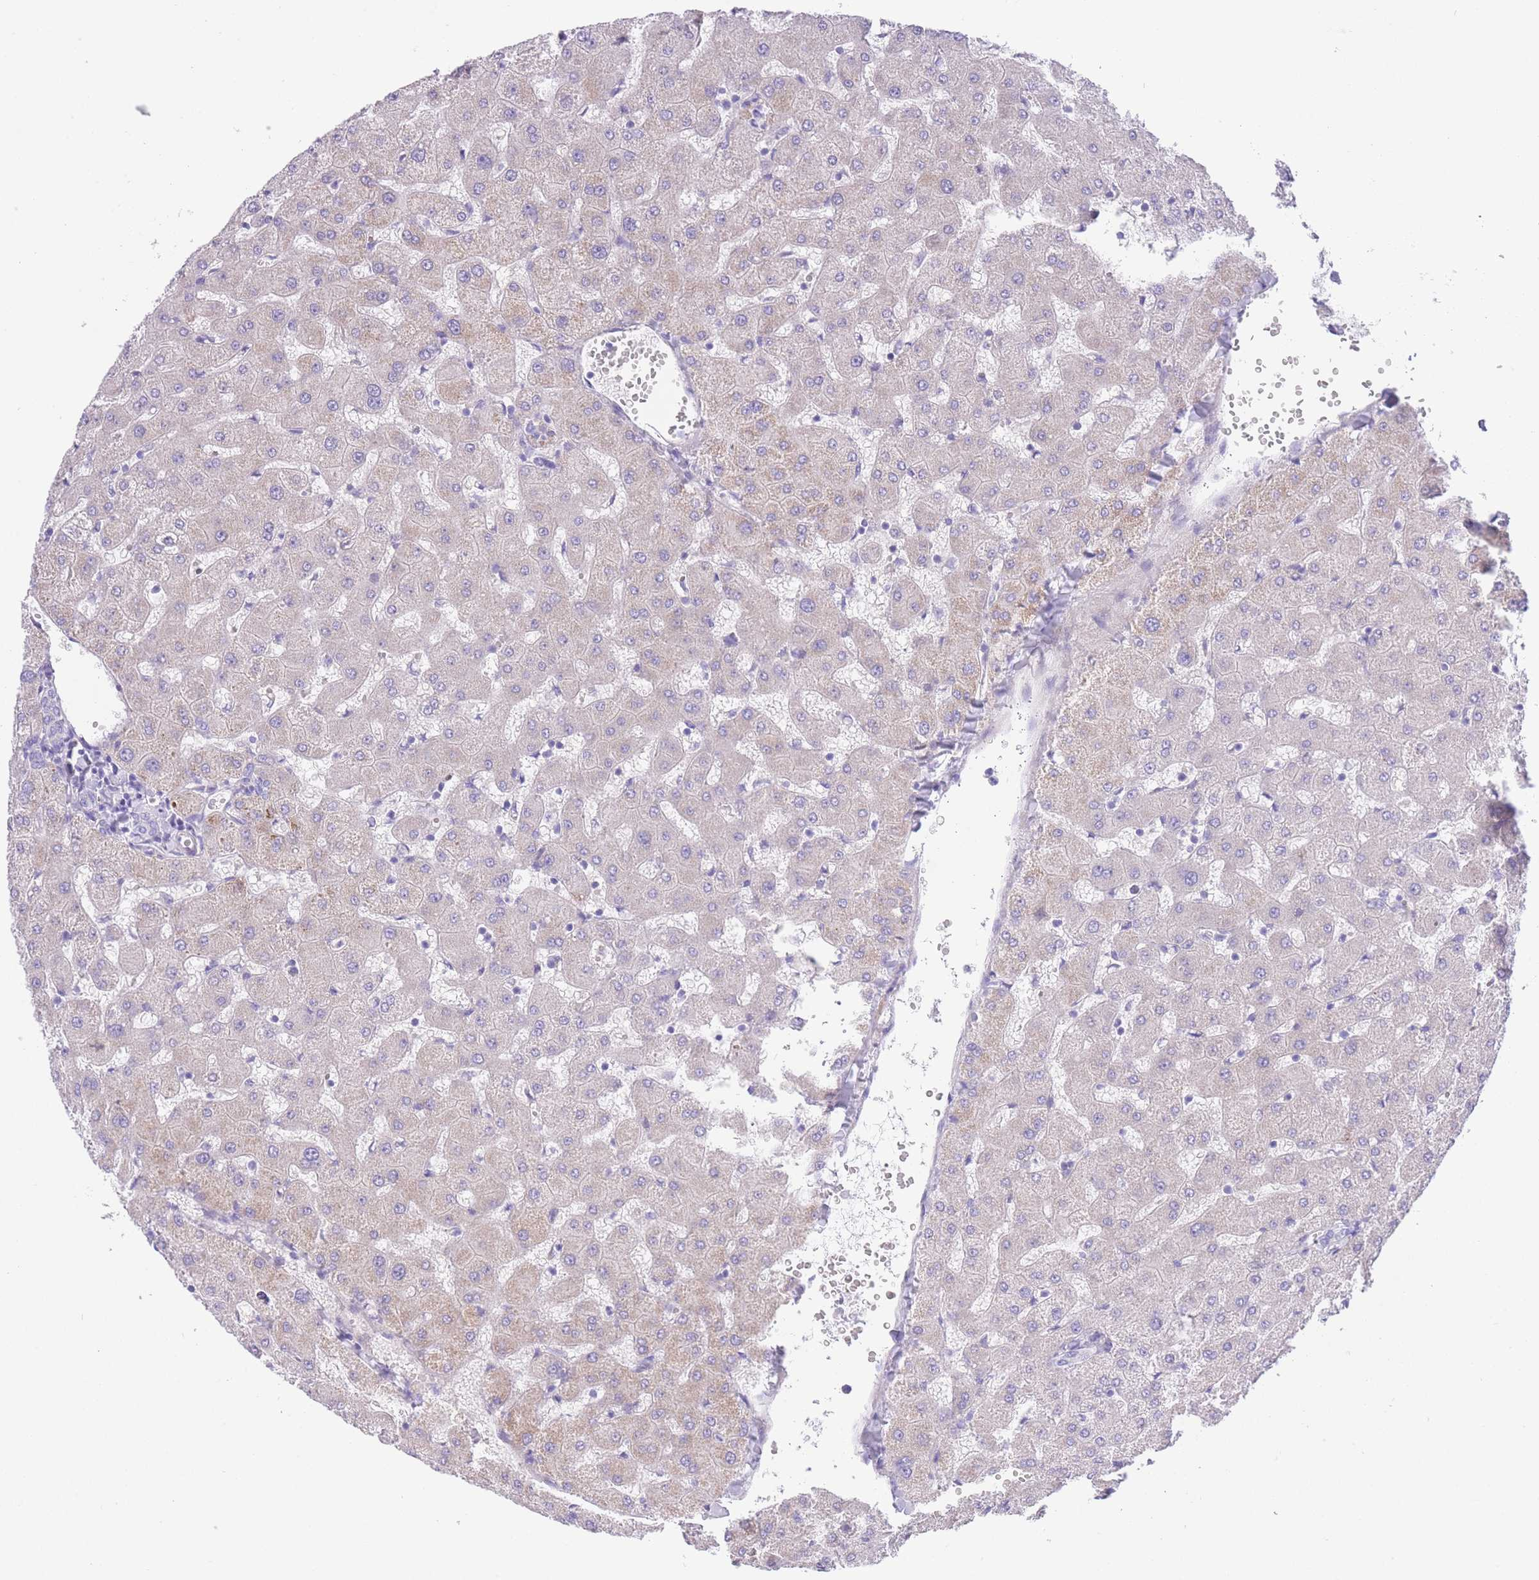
{"staining": {"intensity": "negative", "quantity": "none", "location": "none"}, "tissue": "liver", "cell_type": "Cholangiocytes", "image_type": "normal", "snomed": [{"axis": "morphology", "description": "Normal tissue, NOS"}, {"axis": "topography", "description": "Liver"}], "caption": "IHC of unremarkable liver reveals no staining in cholangiocytes.", "gene": "QTRT1", "patient": {"sex": "female", "age": 63}}